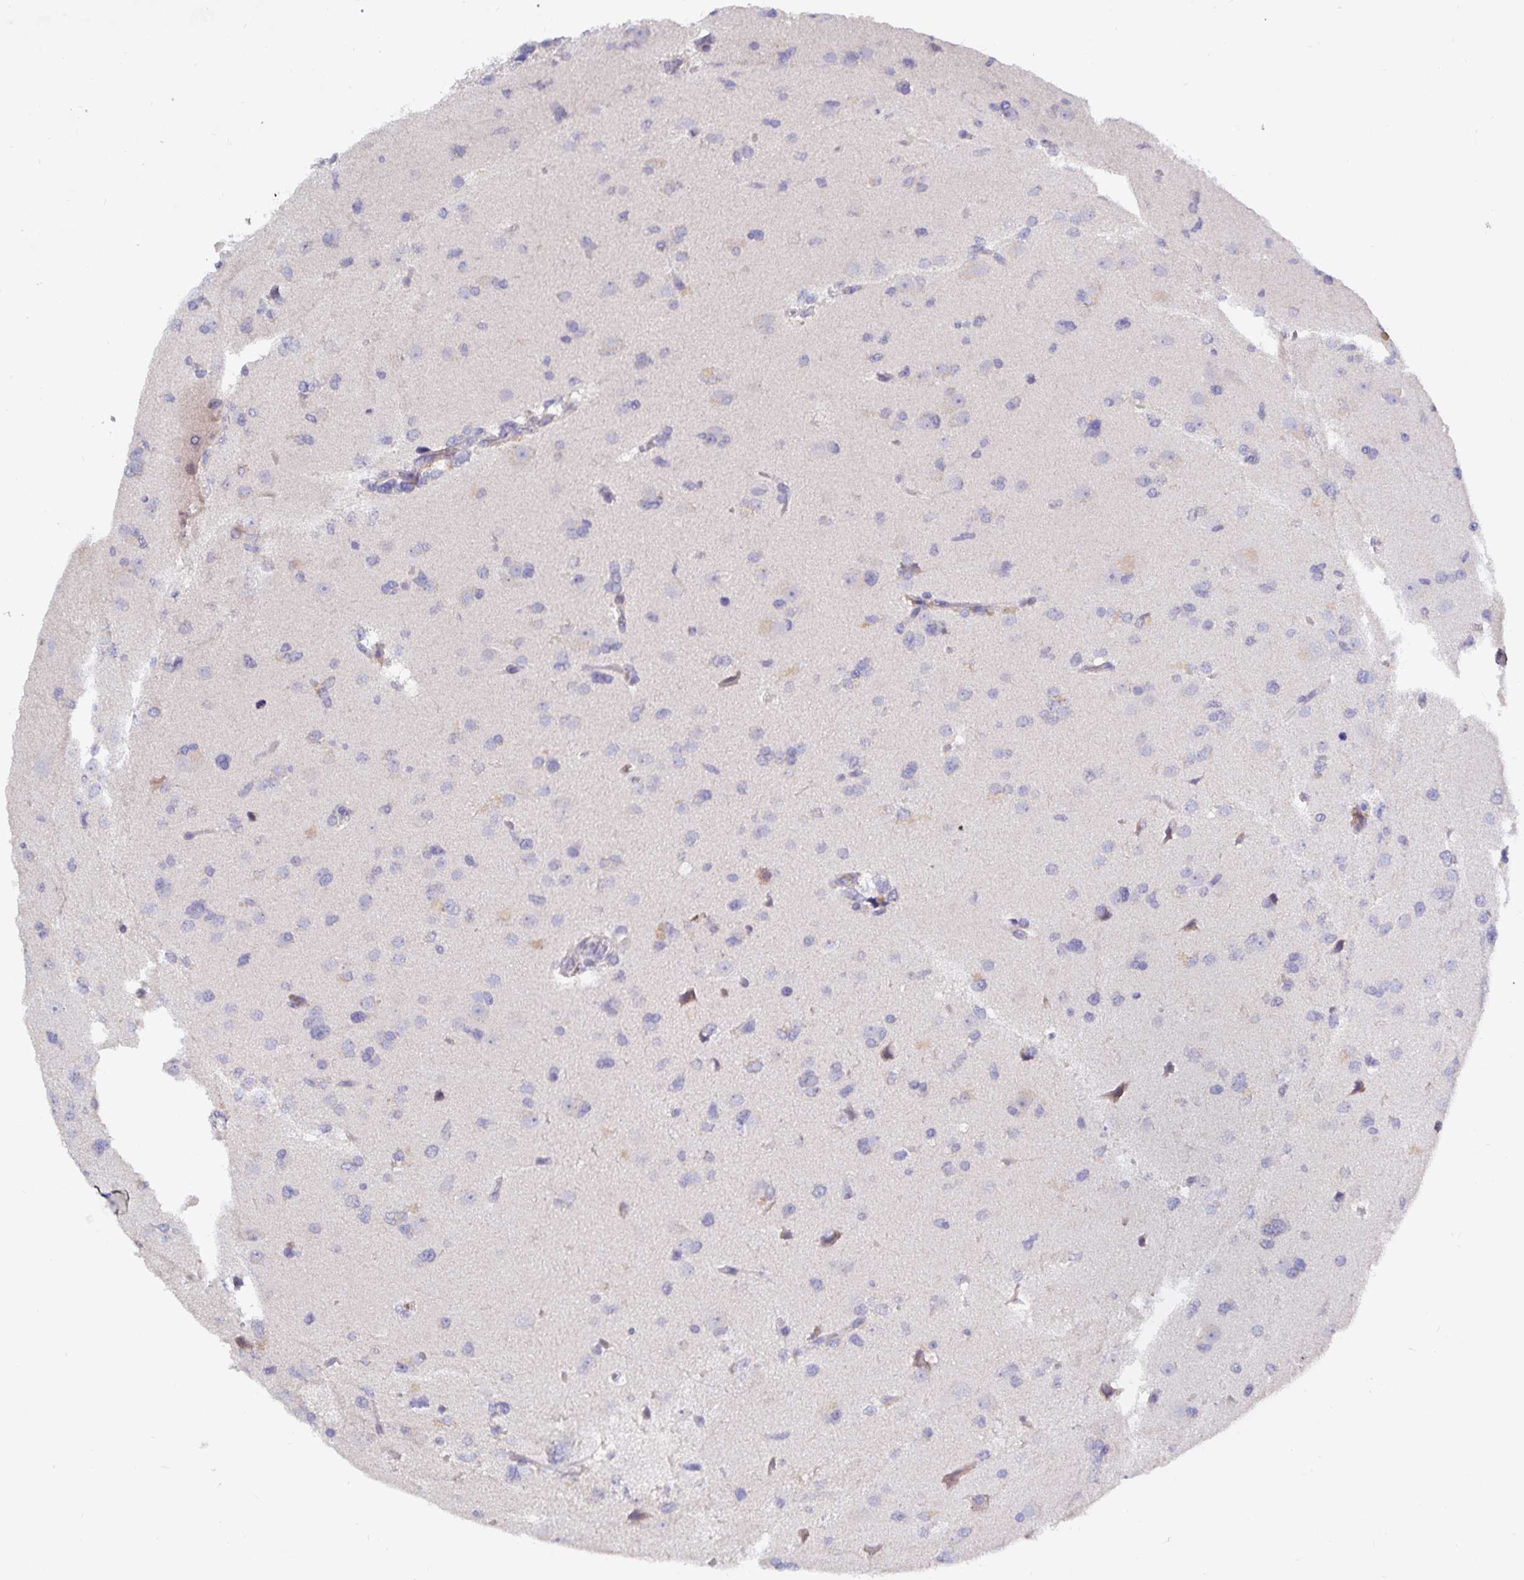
{"staining": {"intensity": "weak", "quantity": "<25%", "location": "cytoplasmic/membranous"}, "tissue": "glioma", "cell_type": "Tumor cells", "image_type": "cancer", "snomed": [{"axis": "morphology", "description": "Glioma, malignant, Low grade"}, {"axis": "topography", "description": "Brain"}], "caption": "Histopathology image shows no protein staining in tumor cells of low-grade glioma (malignant) tissue.", "gene": "ZIK1", "patient": {"sex": "female", "age": 55}}